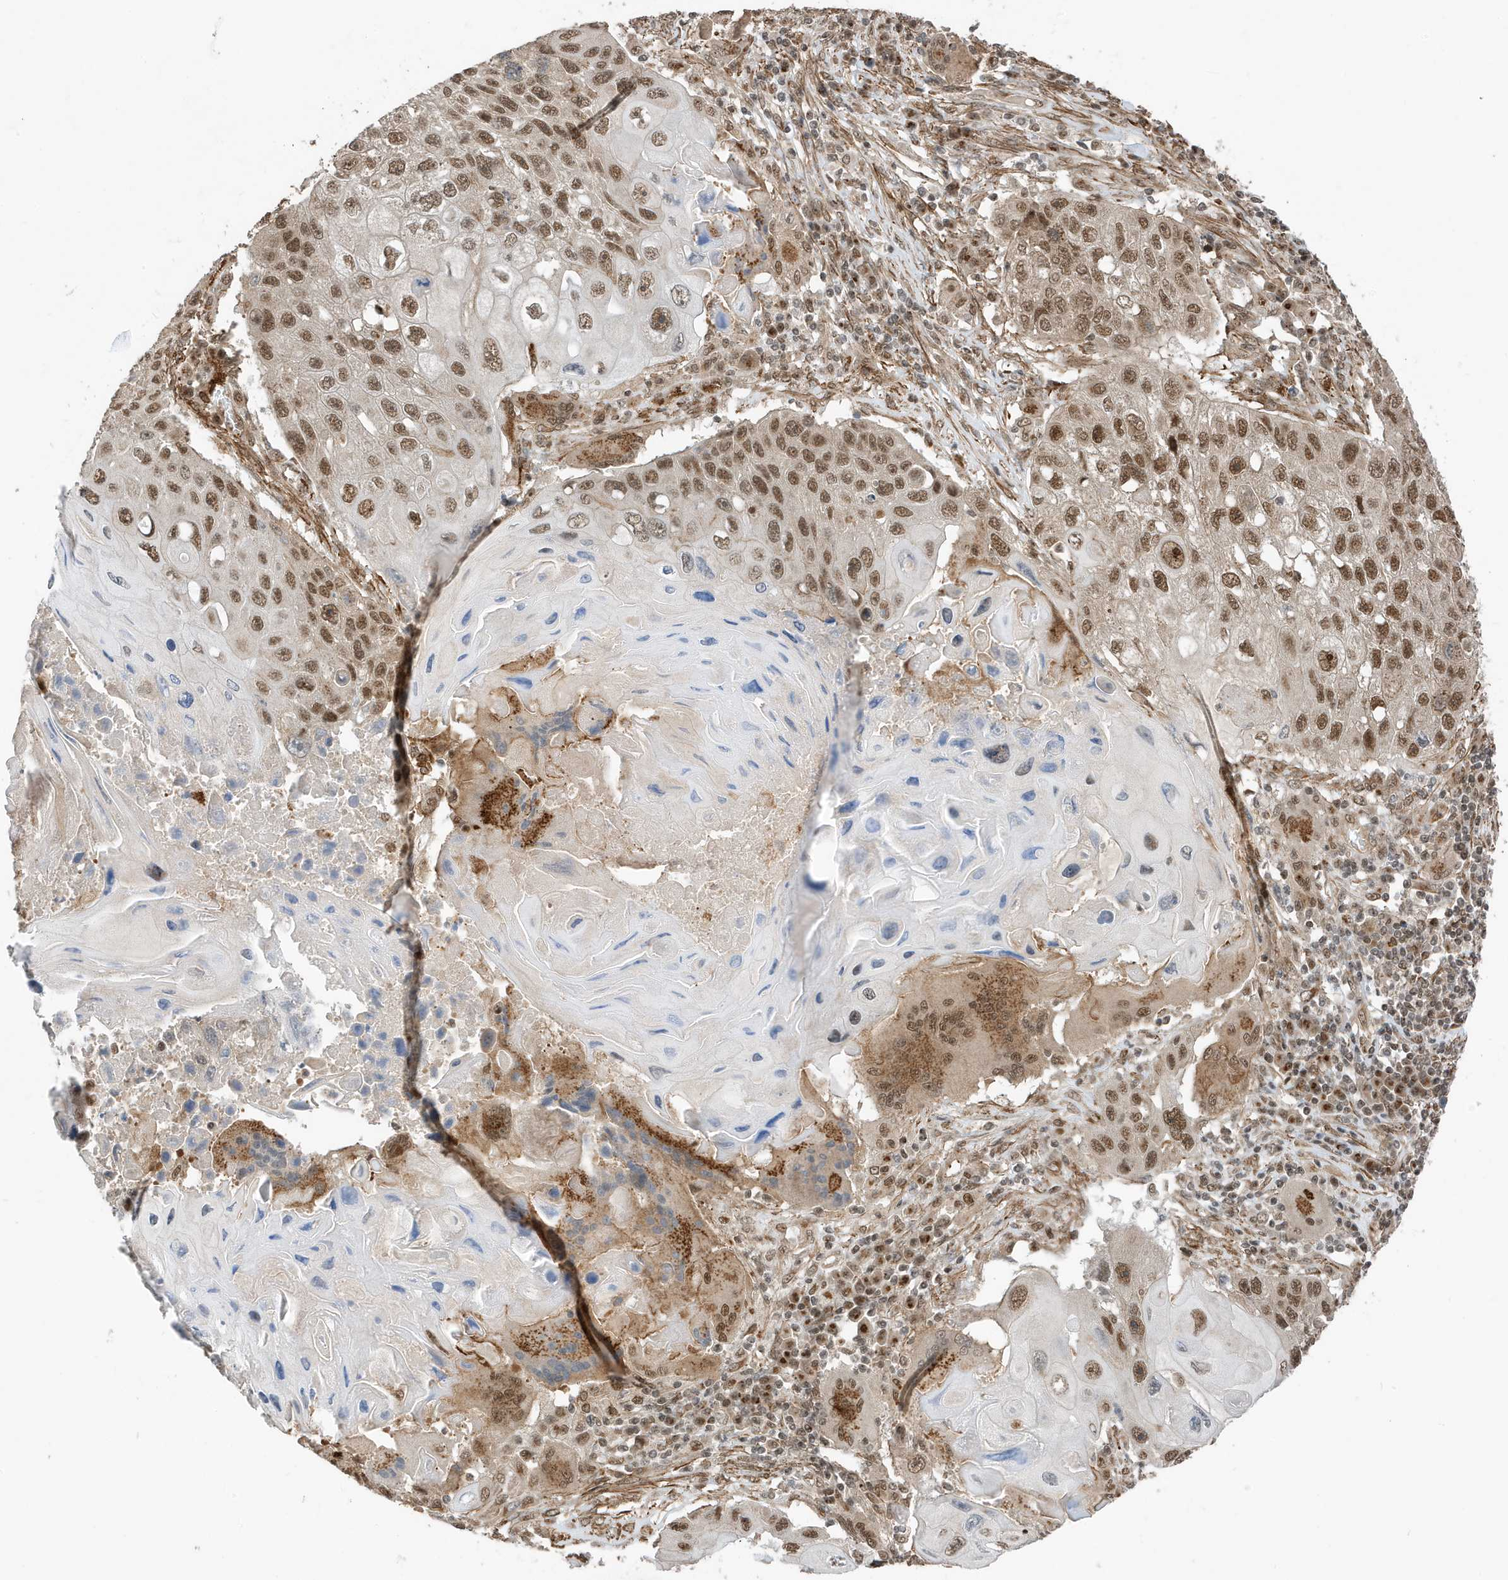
{"staining": {"intensity": "moderate", "quantity": ">75%", "location": "nuclear"}, "tissue": "lung cancer", "cell_type": "Tumor cells", "image_type": "cancer", "snomed": [{"axis": "morphology", "description": "Squamous cell carcinoma, NOS"}, {"axis": "topography", "description": "Lung"}], "caption": "Immunohistochemical staining of lung cancer (squamous cell carcinoma) displays medium levels of moderate nuclear staining in about >75% of tumor cells.", "gene": "MAST3", "patient": {"sex": "male", "age": 61}}